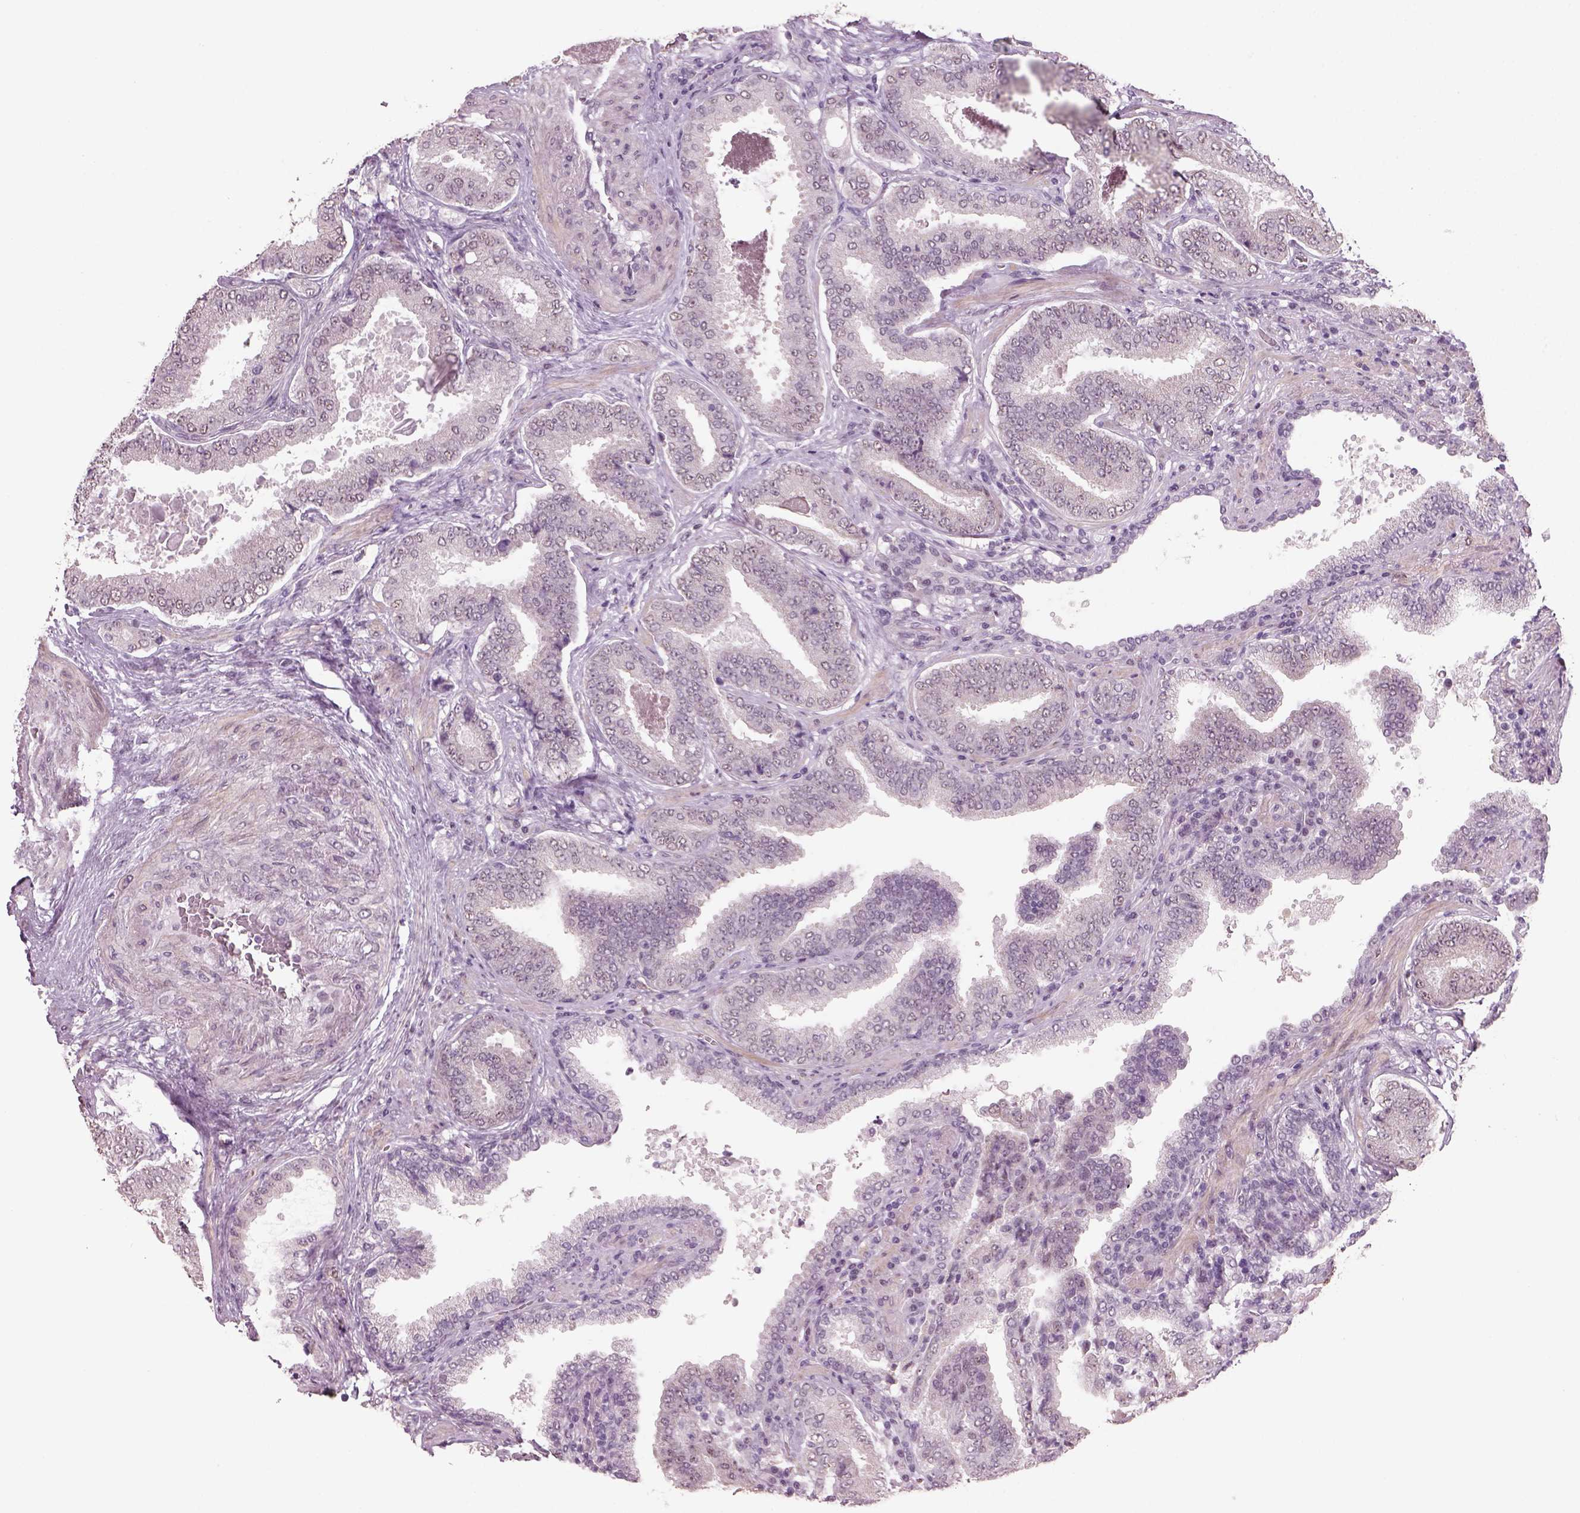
{"staining": {"intensity": "negative", "quantity": "none", "location": "none"}, "tissue": "prostate cancer", "cell_type": "Tumor cells", "image_type": "cancer", "snomed": [{"axis": "morphology", "description": "Adenocarcinoma, NOS"}, {"axis": "topography", "description": "Prostate"}], "caption": "Human prostate cancer (adenocarcinoma) stained for a protein using immunohistochemistry displays no expression in tumor cells.", "gene": "NAT8", "patient": {"sex": "male", "age": 64}}